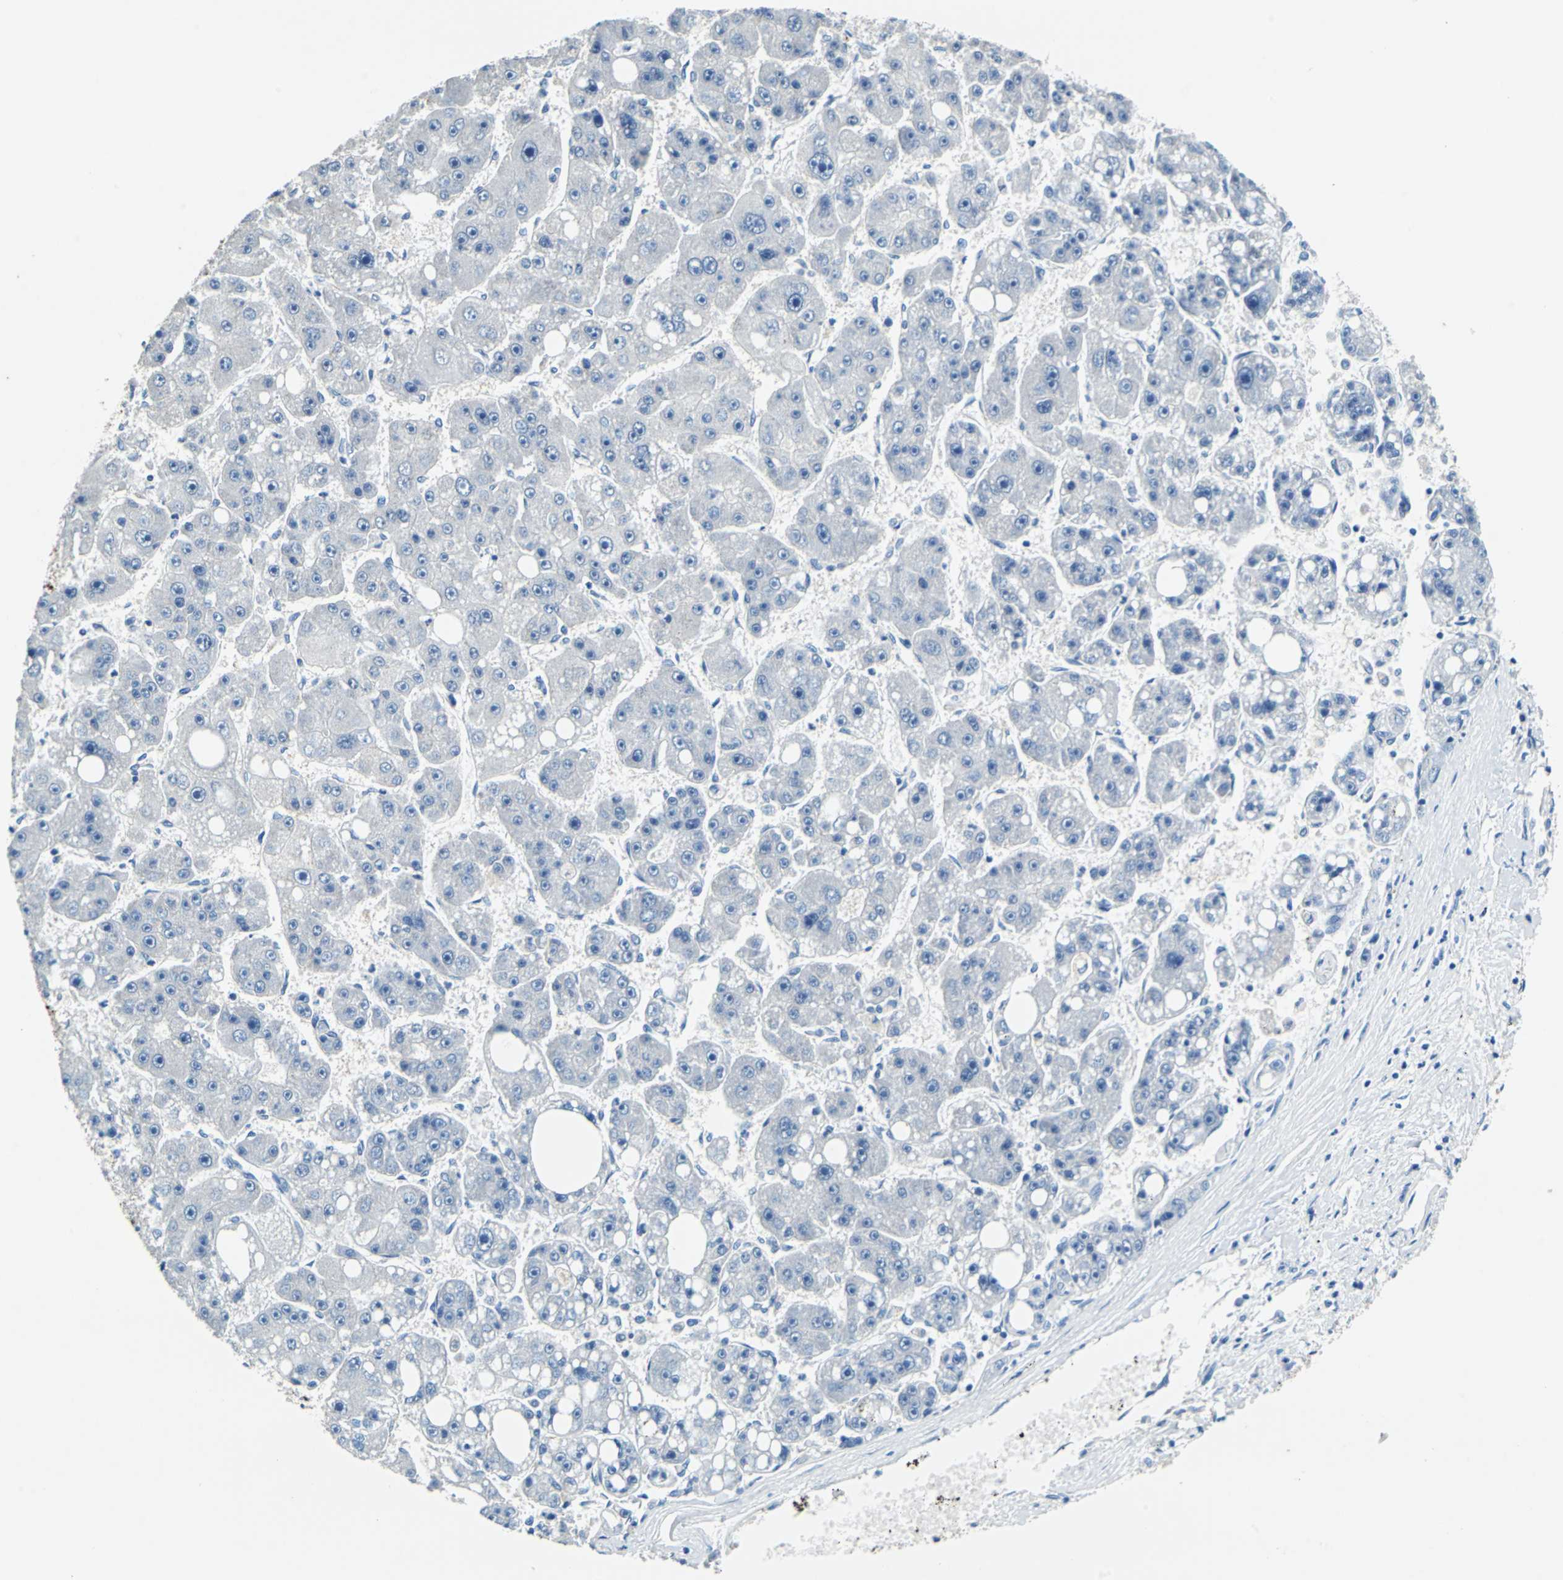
{"staining": {"intensity": "negative", "quantity": "none", "location": "none"}, "tissue": "liver cancer", "cell_type": "Tumor cells", "image_type": "cancer", "snomed": [{"axis": "morphology", "description": "Carcinoma, Hepatocellular, NOS"}, {"axis": "topography", "description": "Liver"}], "caption": "This is a histopathology image of IHC staining of liver hepatocellular carcinoma, which shows no staining in tumor cells.", "gene": "TEX264", "patient": {"sex": "female", "age": 61}}